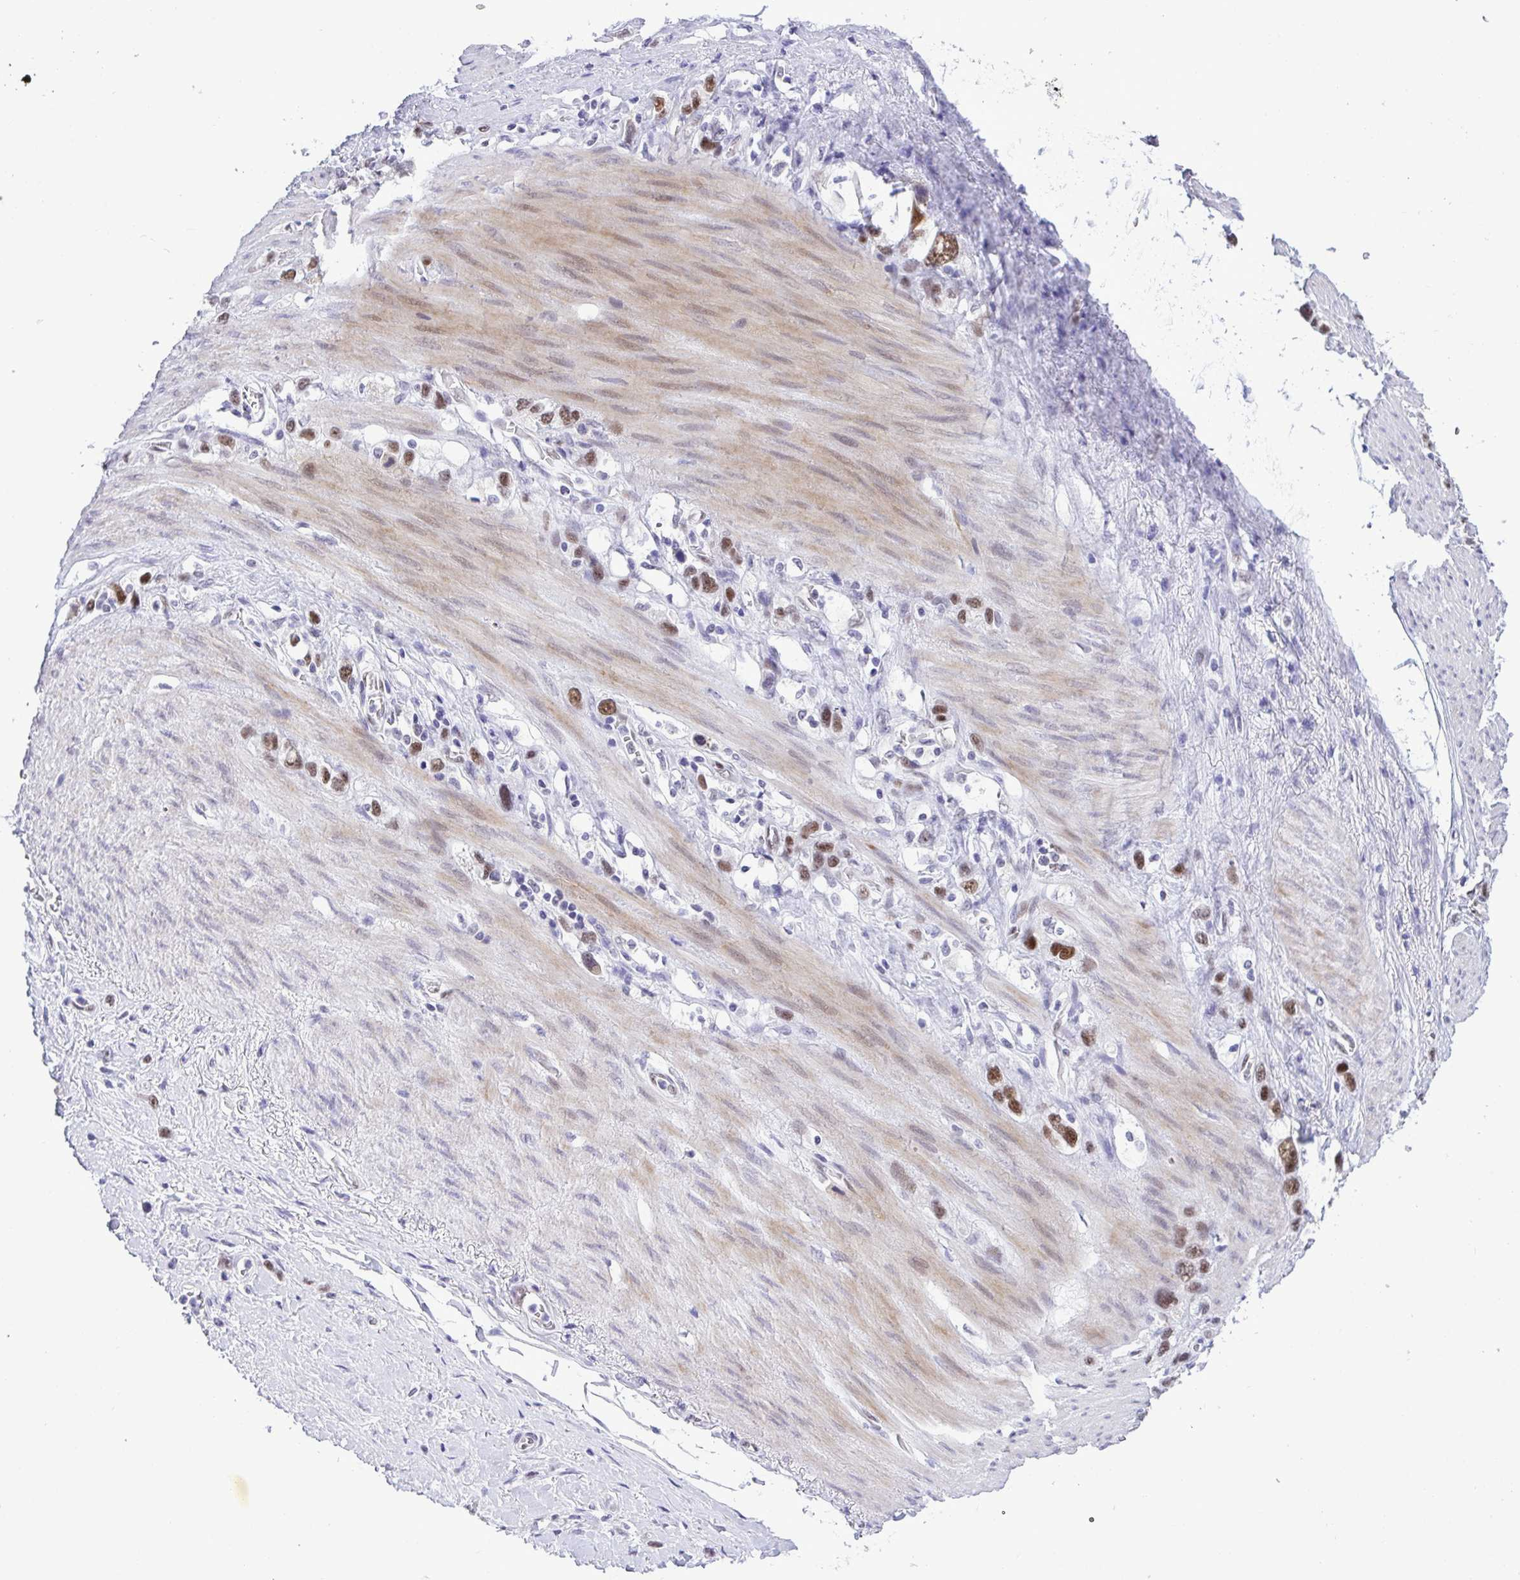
{"staining": {"intensity": "moderate", "quantity": ">75%", "location": "nuclear"}, "tissue": "stomach cancer", "cell_type": "Tumor cells", "image_type": "cancer", "snomed": [{"axis": "morphology", "description": "Adenocarcinoma, NOS"}, {"axis": "topography", "description": "Stomach"}], "caption": "Stomach cancer (adenocarcinoma) stained with DAB immunohistochemistry shows medium levels of moderate nuclear staining in approximately >75% of tumor cells.", "gene": "TEAD4", "patient": {"sex": "female", "age": 65}}